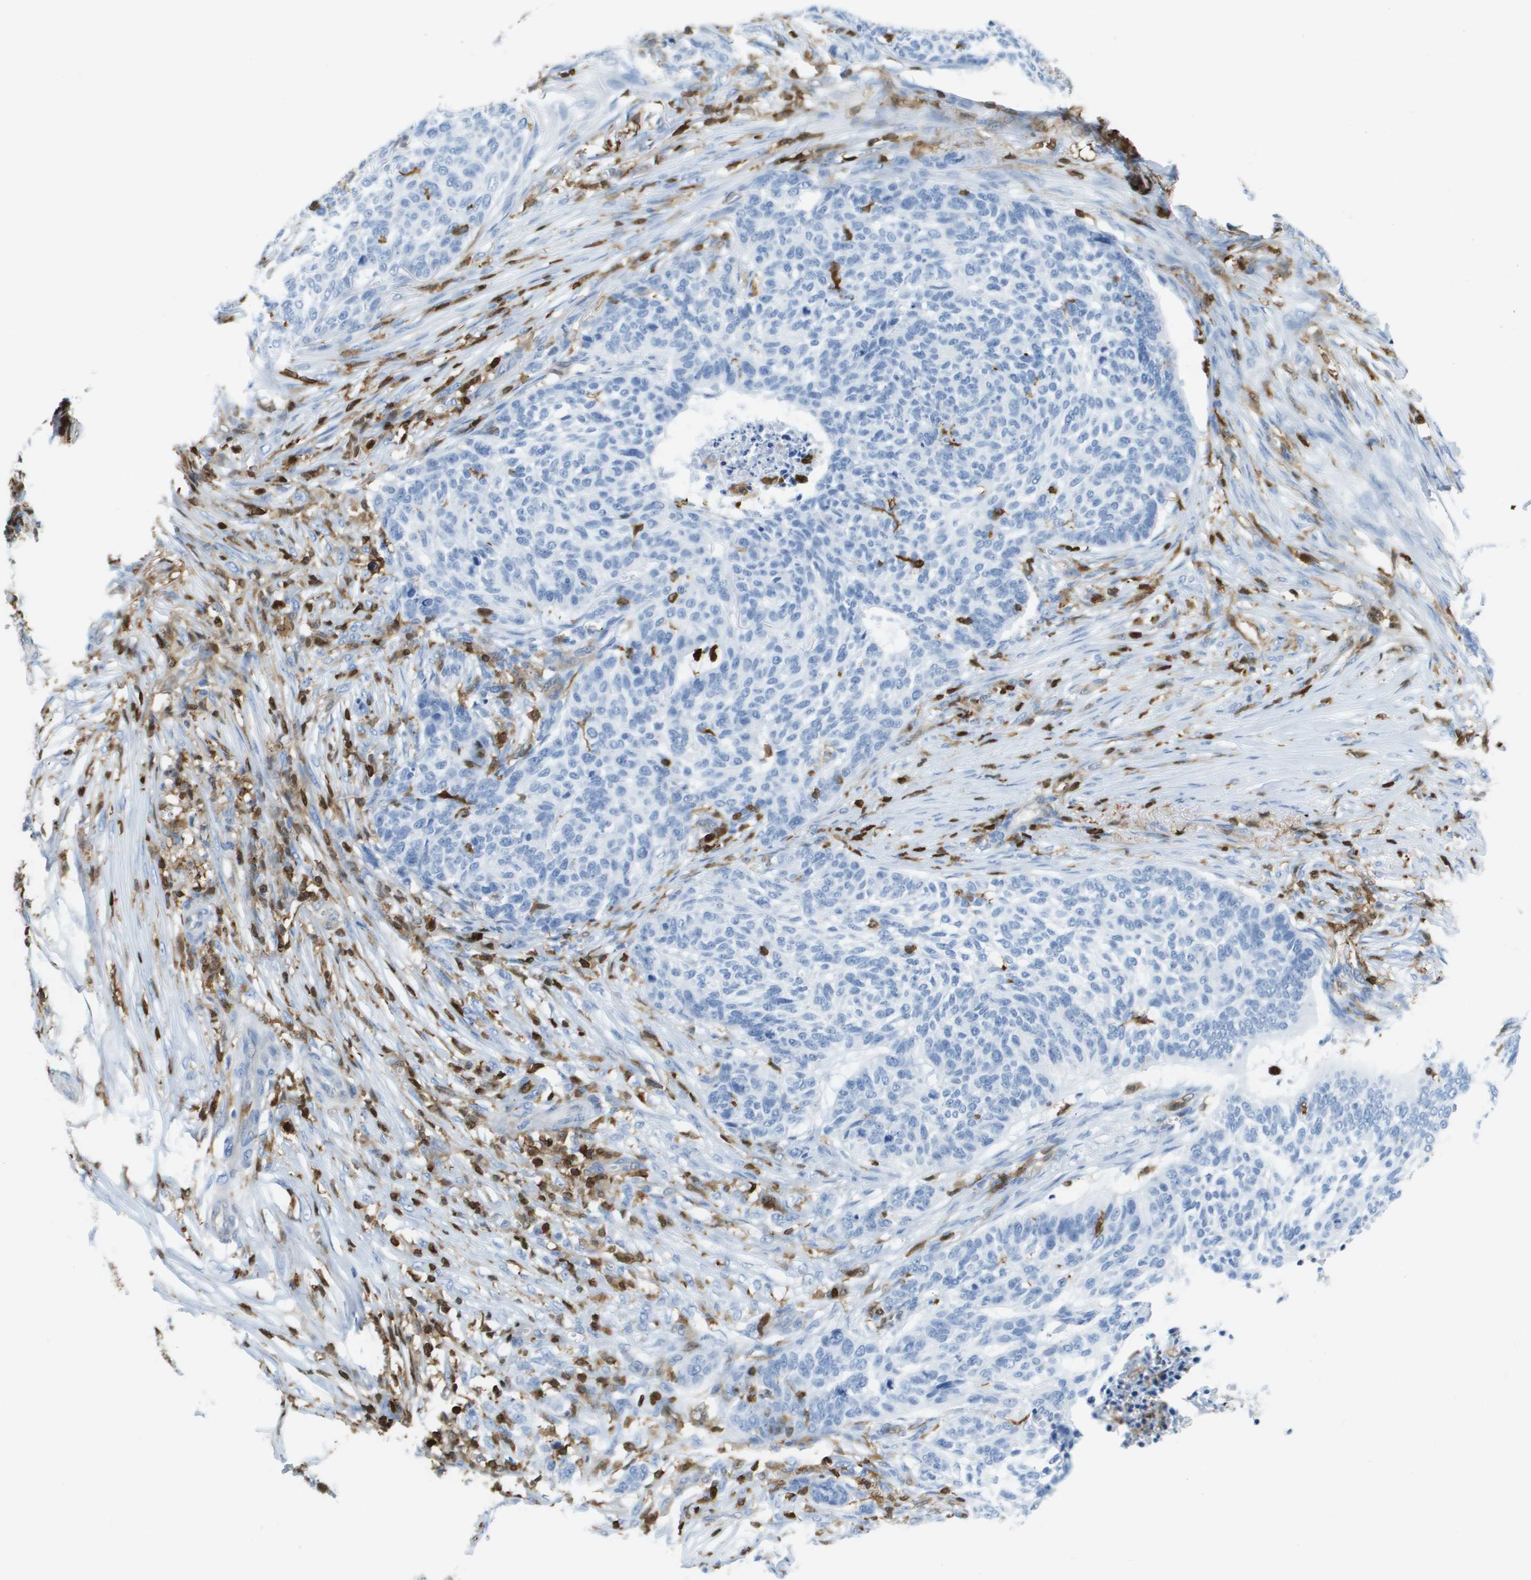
{"staining": {"intensity": "negative", "quantity": "none", "location": "none"}, "tissue": "skin cancer", "cell_type": "Tumor cells", "image_type": "cancer", "snomed": [{"axis": "morphology", "description": "Basal cell carcinoma"}, {"axis": "topography", "description": "Skin"}], "caption": "A histopathology image of skin cancer (basal cell carcinoma) stained for a protein displays no brown staining in tumor cells.", "gene": "DOCK5", "patient": {"sex": "male", "age": 85}}